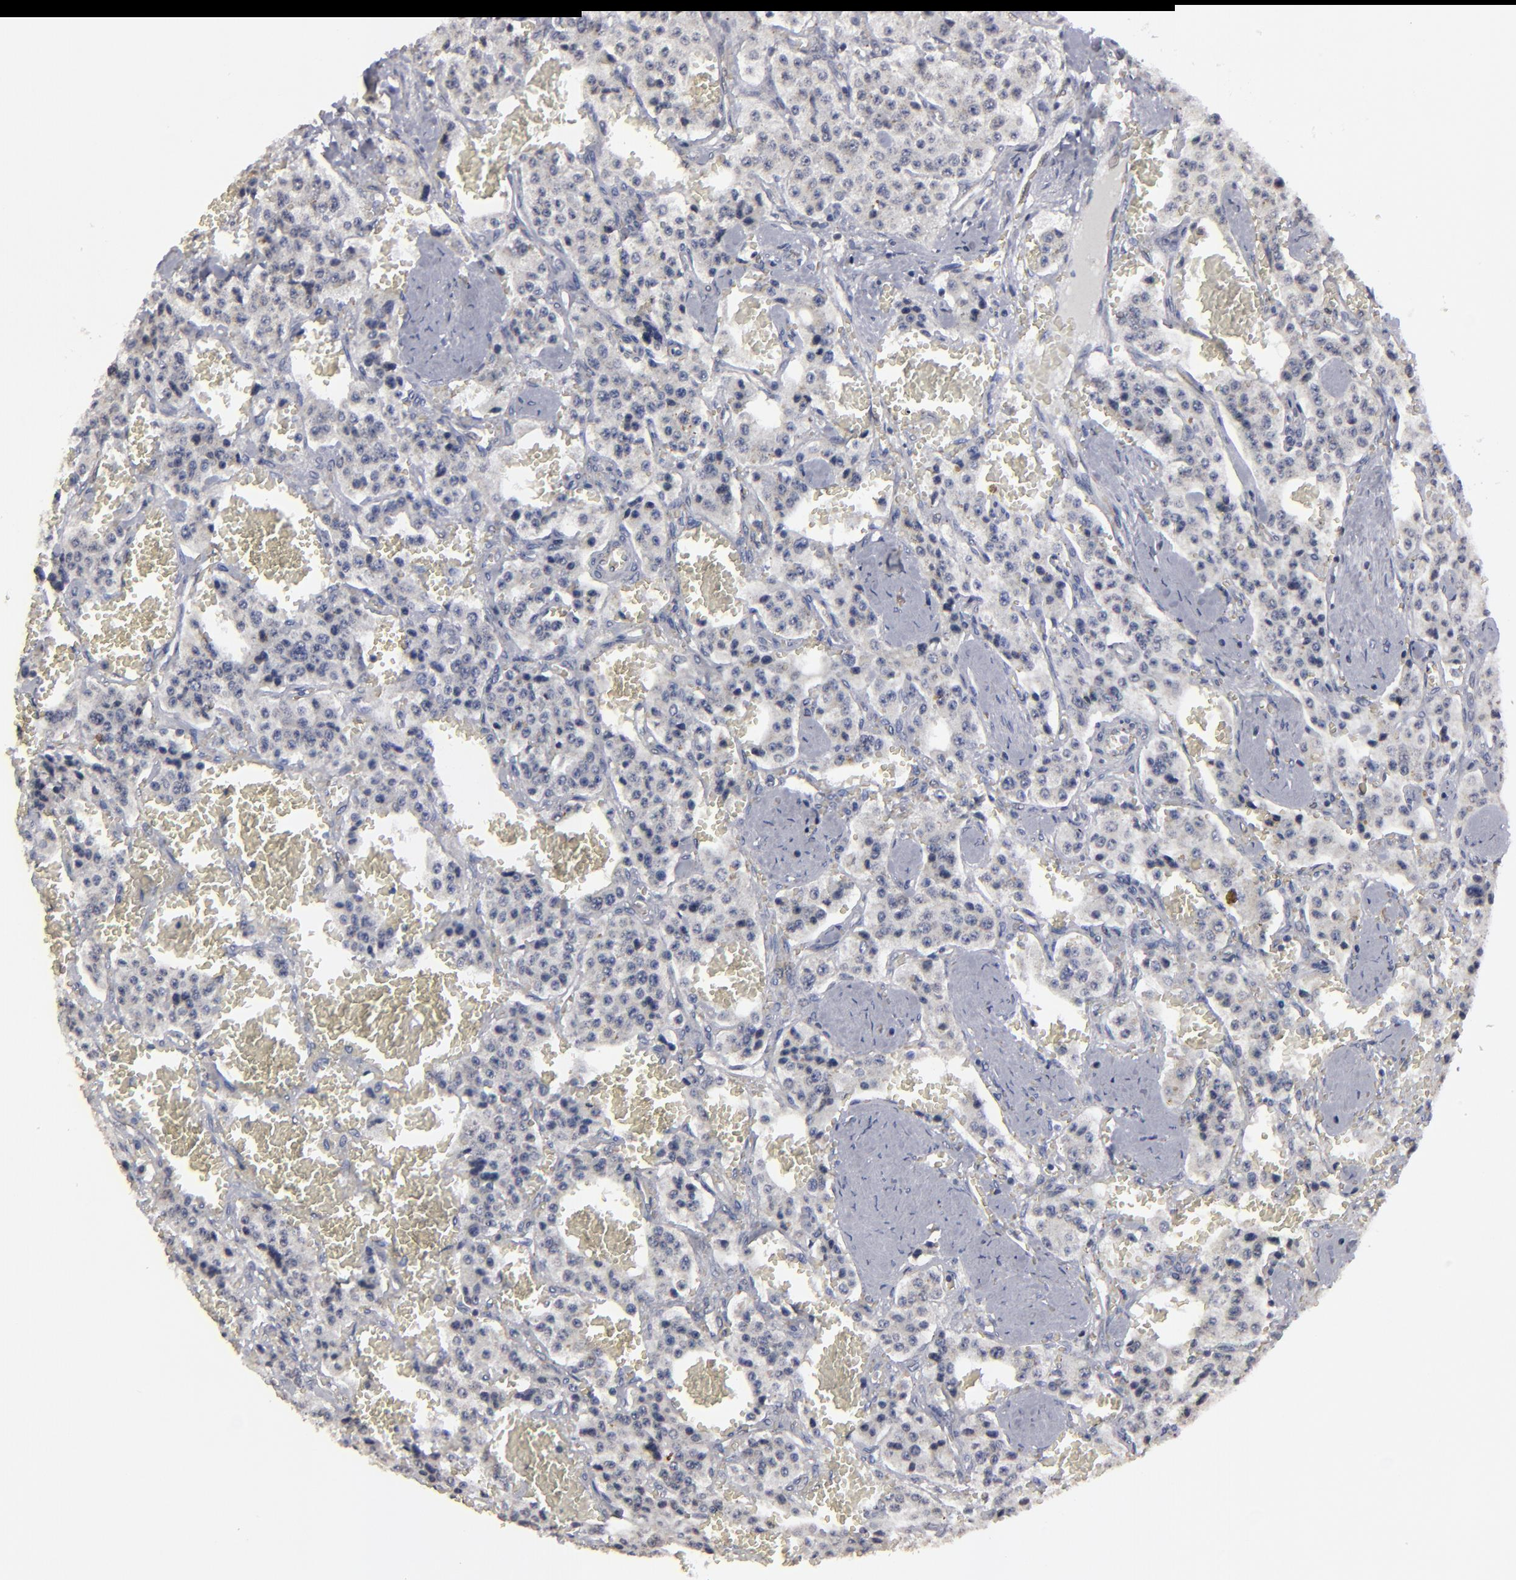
{"staining": {"intensity": "negative", "quantity": "none", "location": "none"}, "tissue": "carcinoid", "cell_type": "Tumor cells", "image_type": "cancer", "snomed": [{"axis": "morphology", "description": "Carcinoid, malignant, NOS"}, {"axis": "topography", "description": "Small intestine"}], "caption": "There is no significant staining in tumor cells of carcinoid.", "gene": "CEP97", "patient": {"sex": "male", "age": 52}}